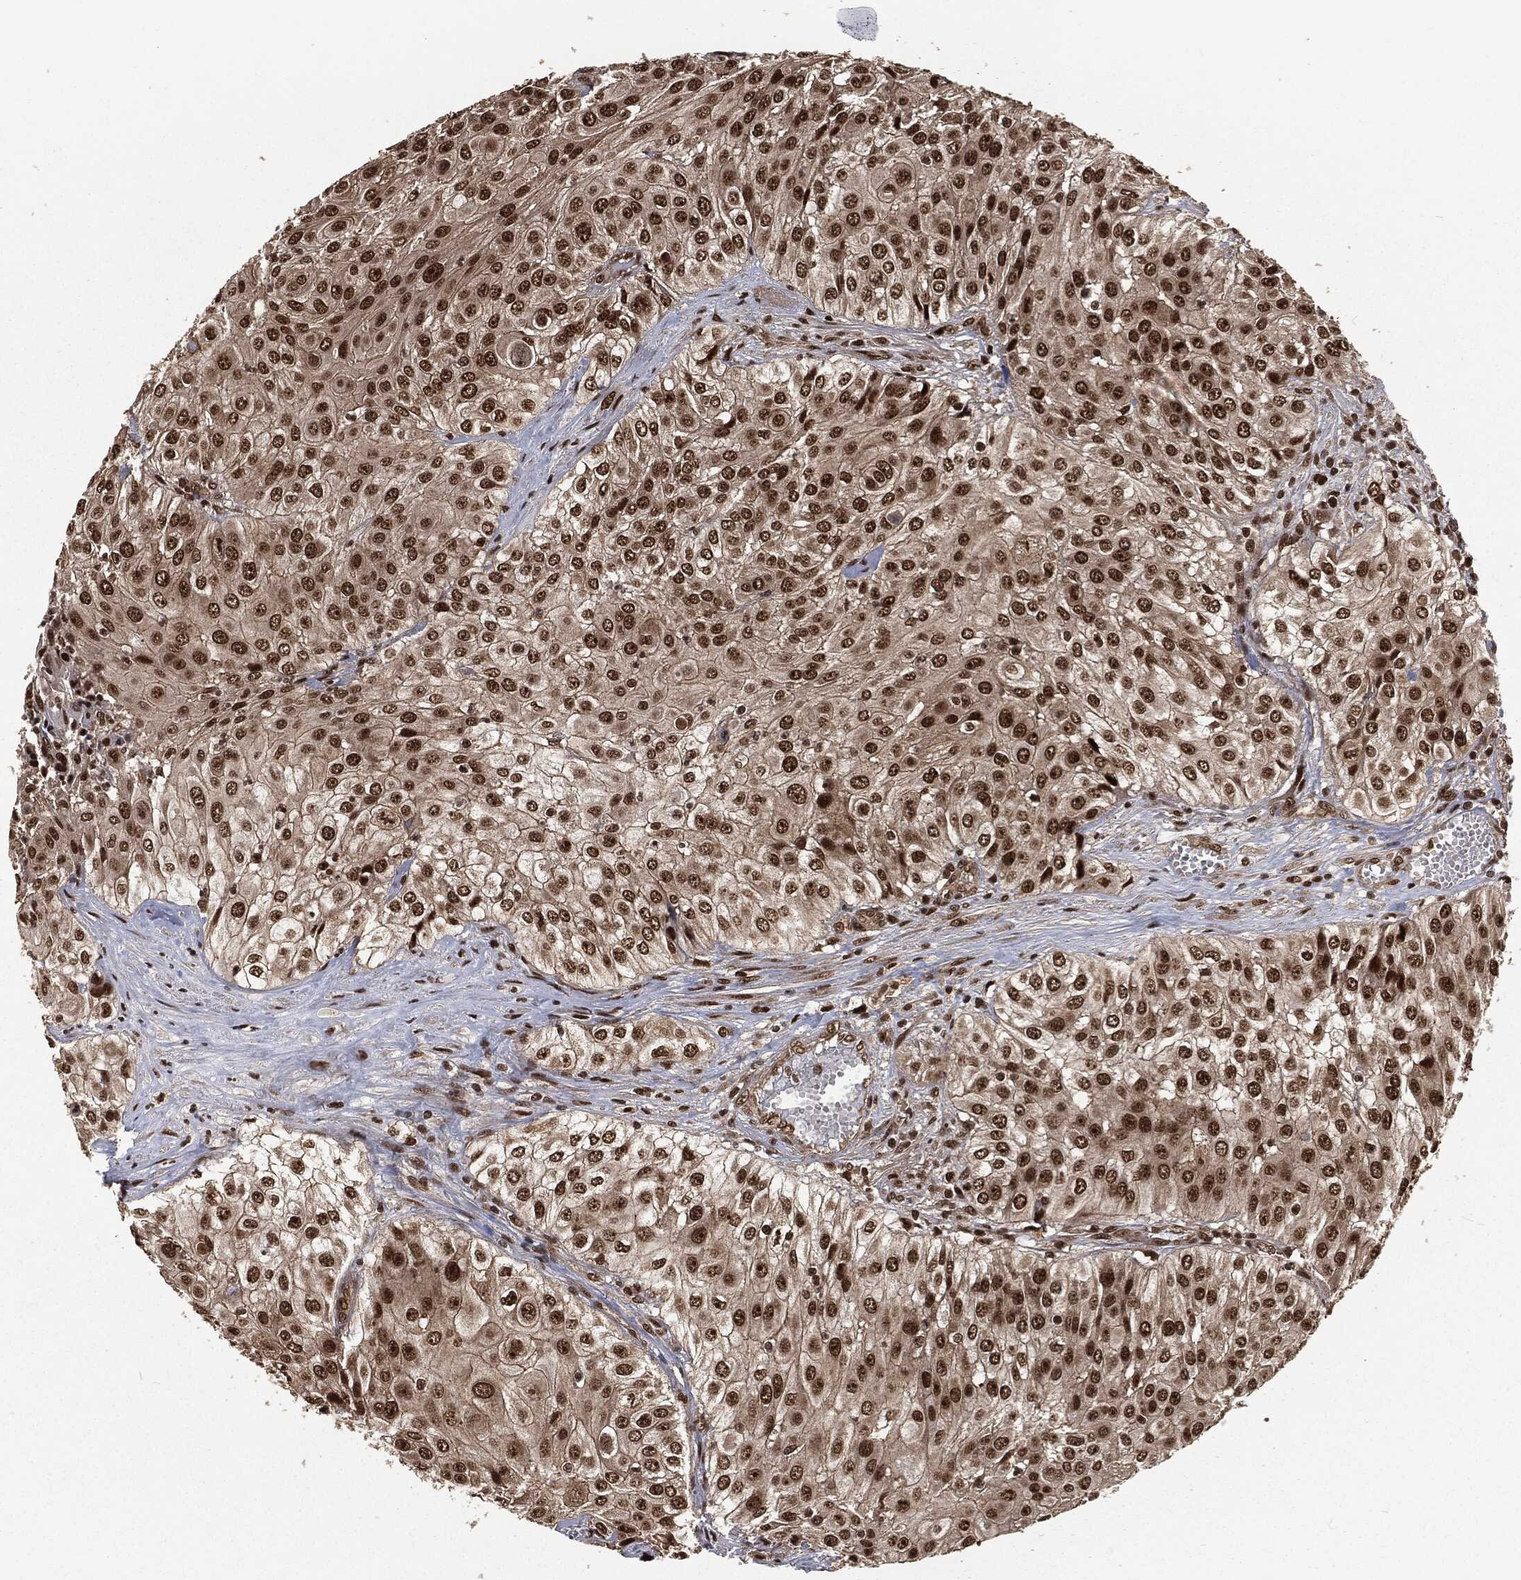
{"staining": {"intensity": "strong", "quantity": ">75%", "location": "nuclear"}, "tissue": "urothelial cancer", "cell_type": "Tumor cells", "image_type": "cancer", "snomed": [{"axis": "morphology", "description": "Urothelial carcinoma, High grade"}, {"axis": "topography", "description": "Urinary bladder"}], "caption": "A high amount of strong nuclear staining is present in about >75% of tumor cells in urothelial cancer tissue. (DAB (3,3'-diaminobenzidine) IHC with brightfield microscopy, high magnification).", "gene": "NGRN", "patient": {"sex": "female", "age": 79}}